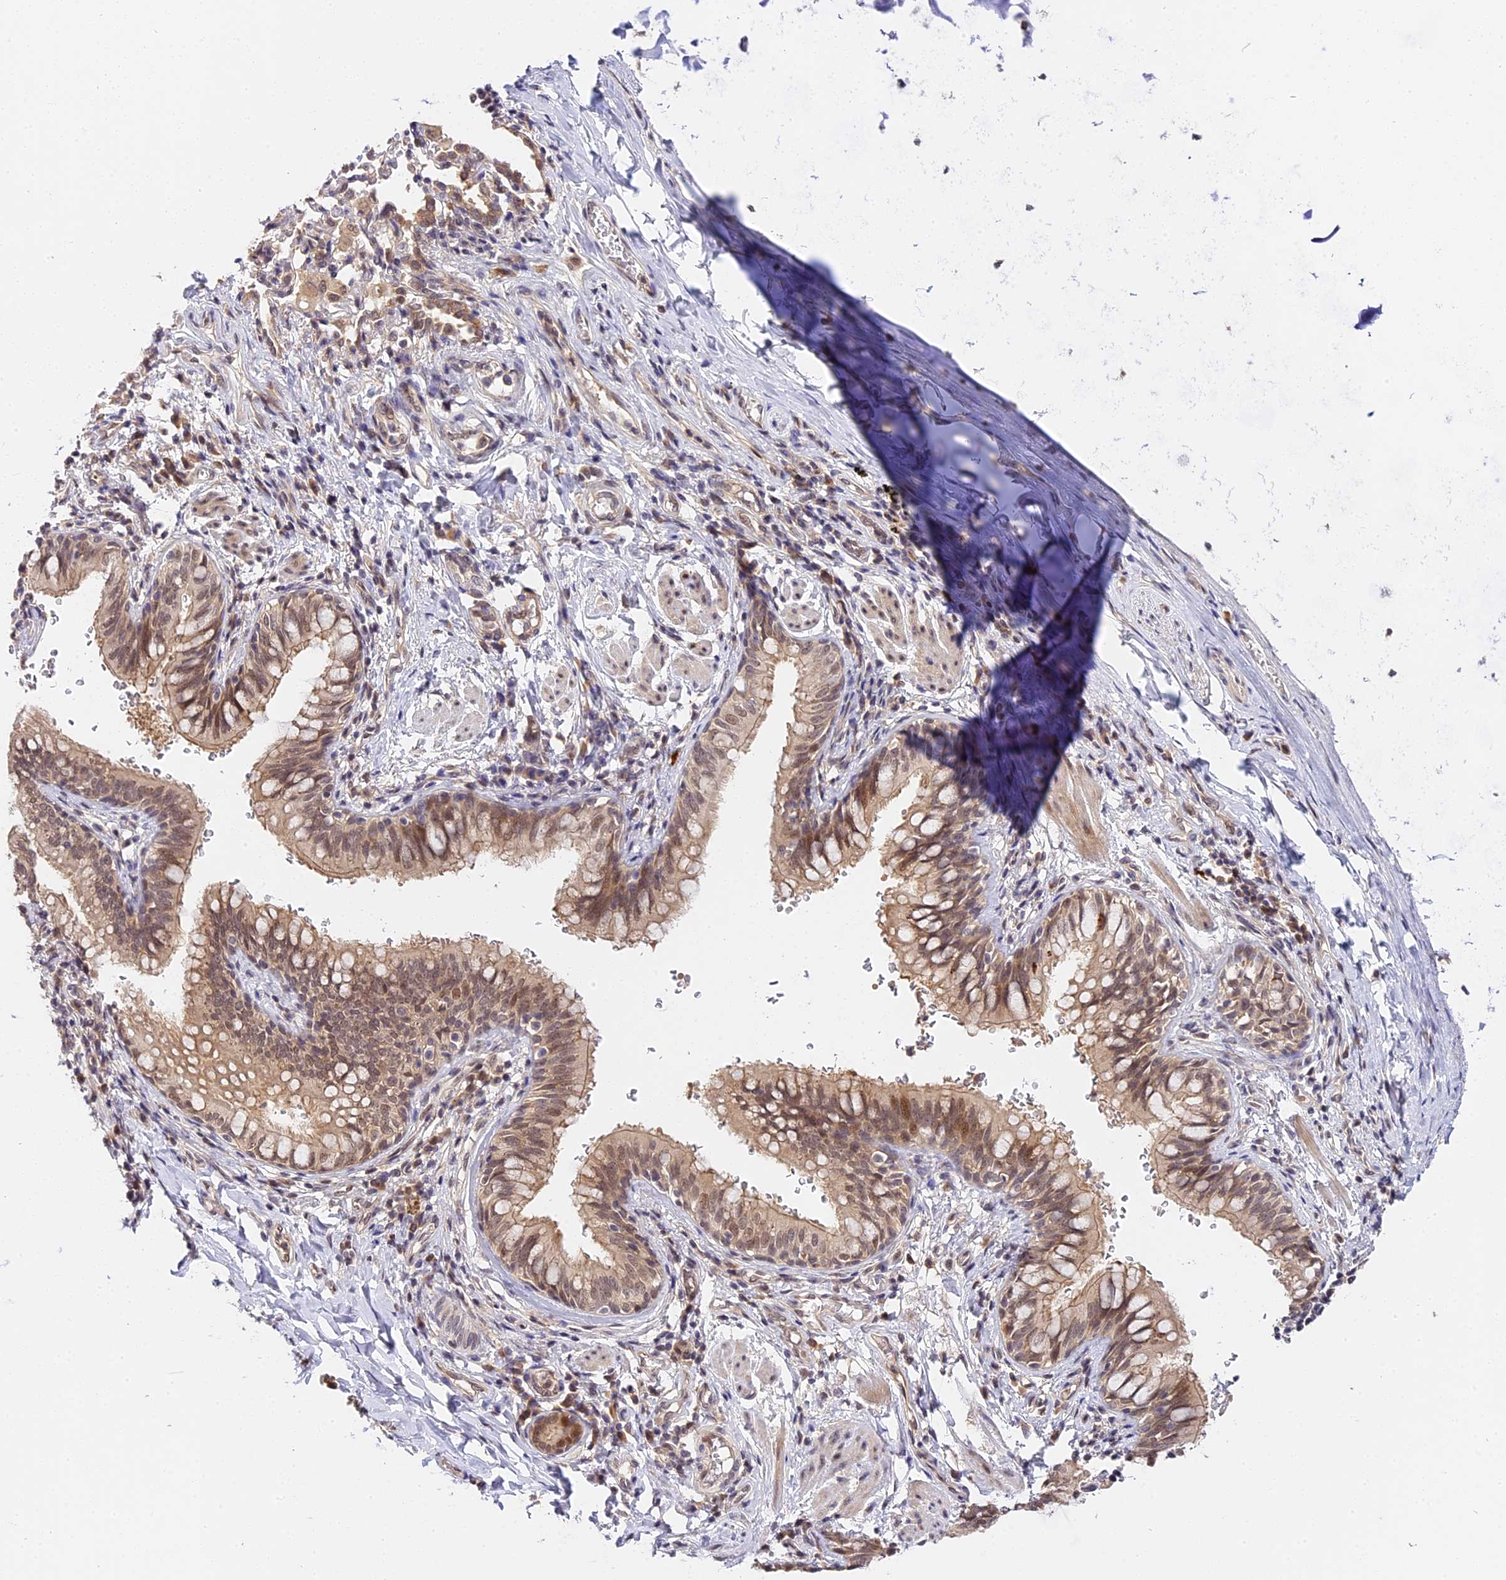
{"staining": {"intensity": "moderate", "quantity": "<25%", "location": "cytoplasmic/membranous,nuclear"}, "tissue": "bronchus", "cell_type": "Respiratory epithelial cells", "image_type": "normal", "snomed": [{"axis": "morphology", "description": "Normal tissue, NOS"}, {"axis": "topography", "description": "Cartilage tissue"}, {"axis": "topography", "description": "Bronchus"}], "caption": "Immunohistochemical staining of benign bronchus shows low levels of moderate cytoplasmic/membranous,nuclear expression in about <25% of respiratory epithelial cells. (IHC, brightfield microscopy, high magnification).", "gene": "IMPACT", "patient": {"sex": "female", "age": 36}}